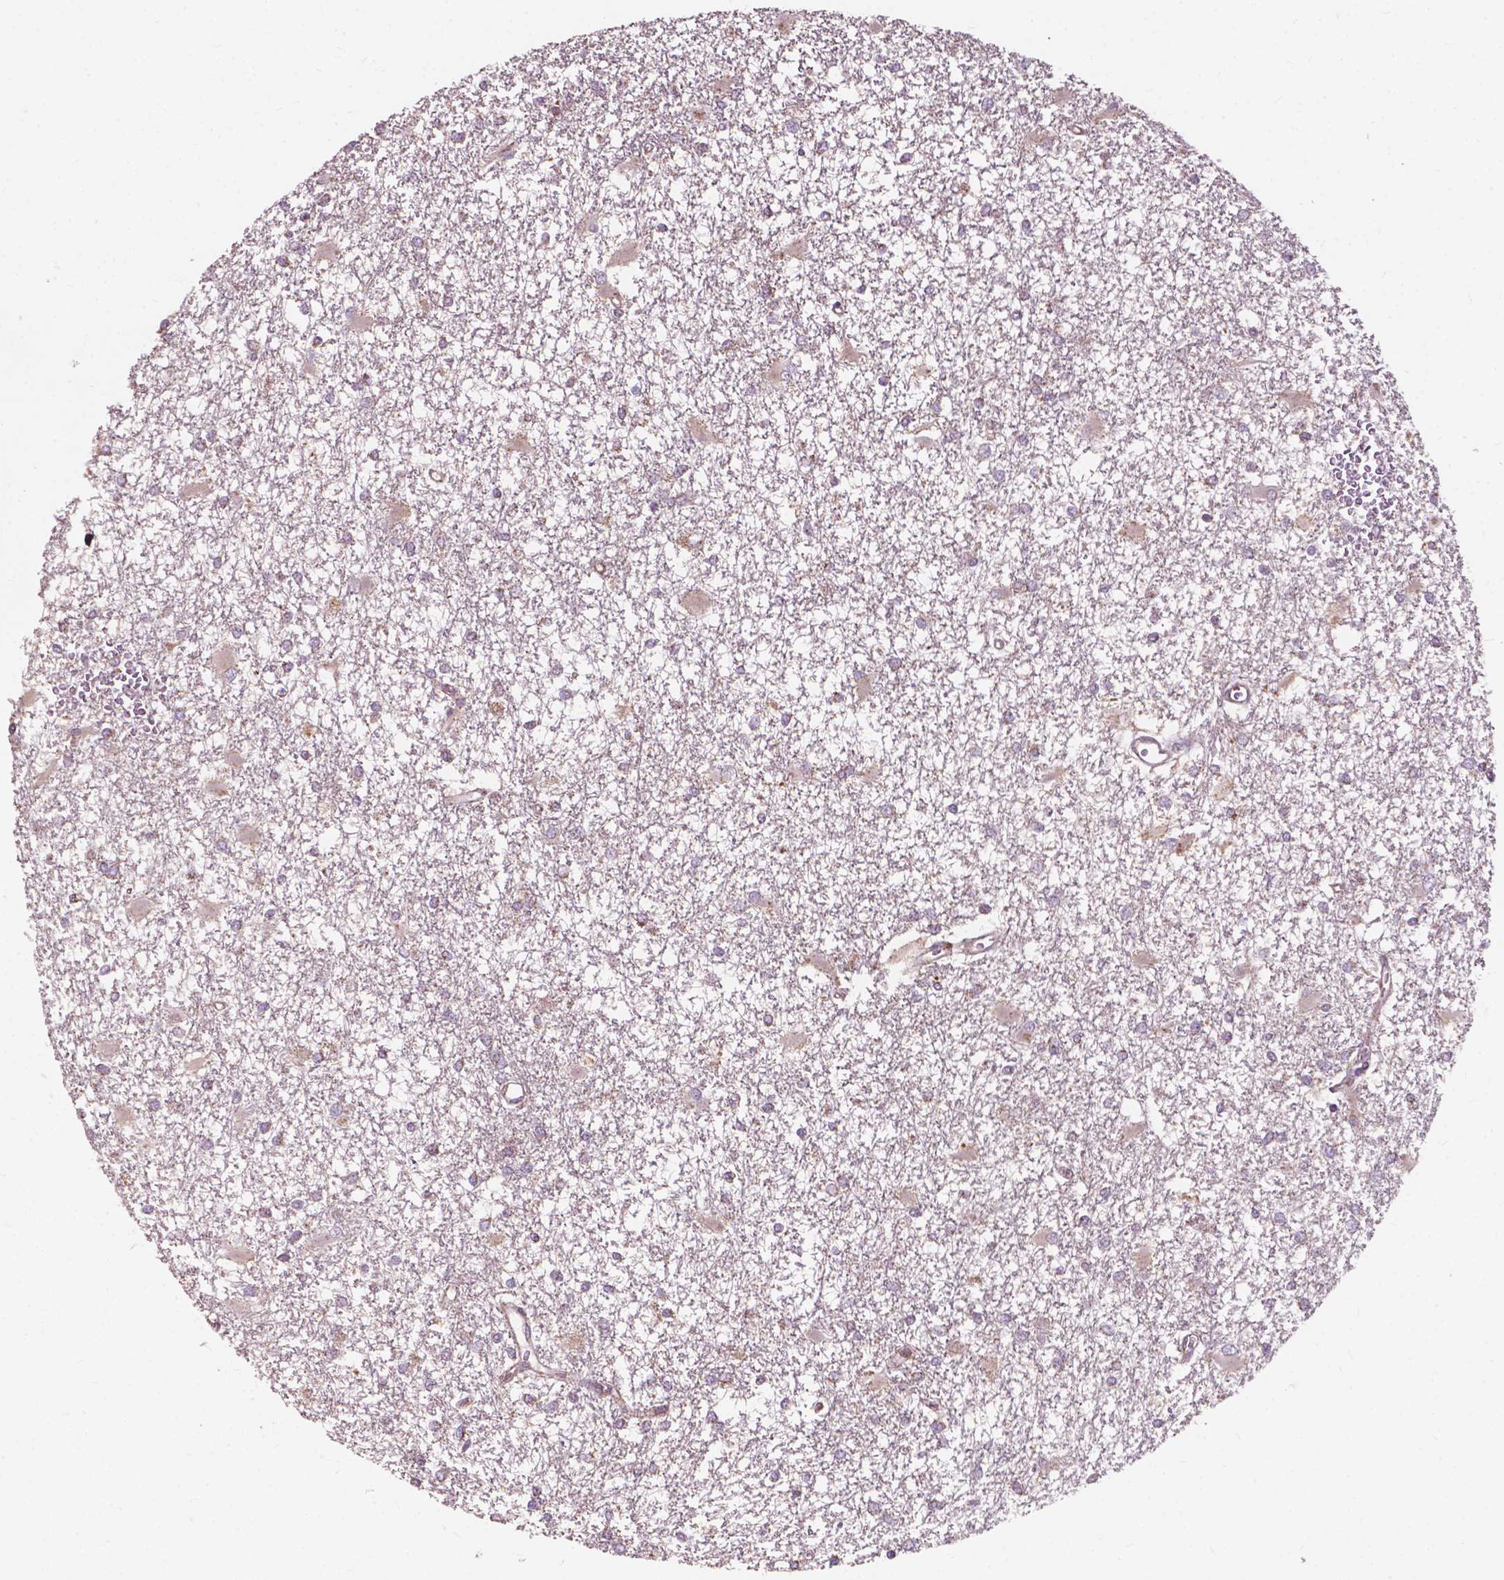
{"staining": {"intensity": "negative", "quantity": "none", "location": "none"}, "tissue": "glioma", "cell_type": "Tumor cells", "image_type": "cancer", "snomed": [{"axis": "morphology", "description": "Glioma, malignant, High grade"}, {"axis": "topography", "description": "Cerebral cortex"}], "caption": "Immunohistochemical staining of glioma shows no significant positivity in tumor cells. Brightfield microscopy of immunohistochemistry stained with DAB (brown) and hematoxylin (blue), captured at high magnification.", "gene": "NDUFA10", "patient": {"sex": "male", "age": 79}}